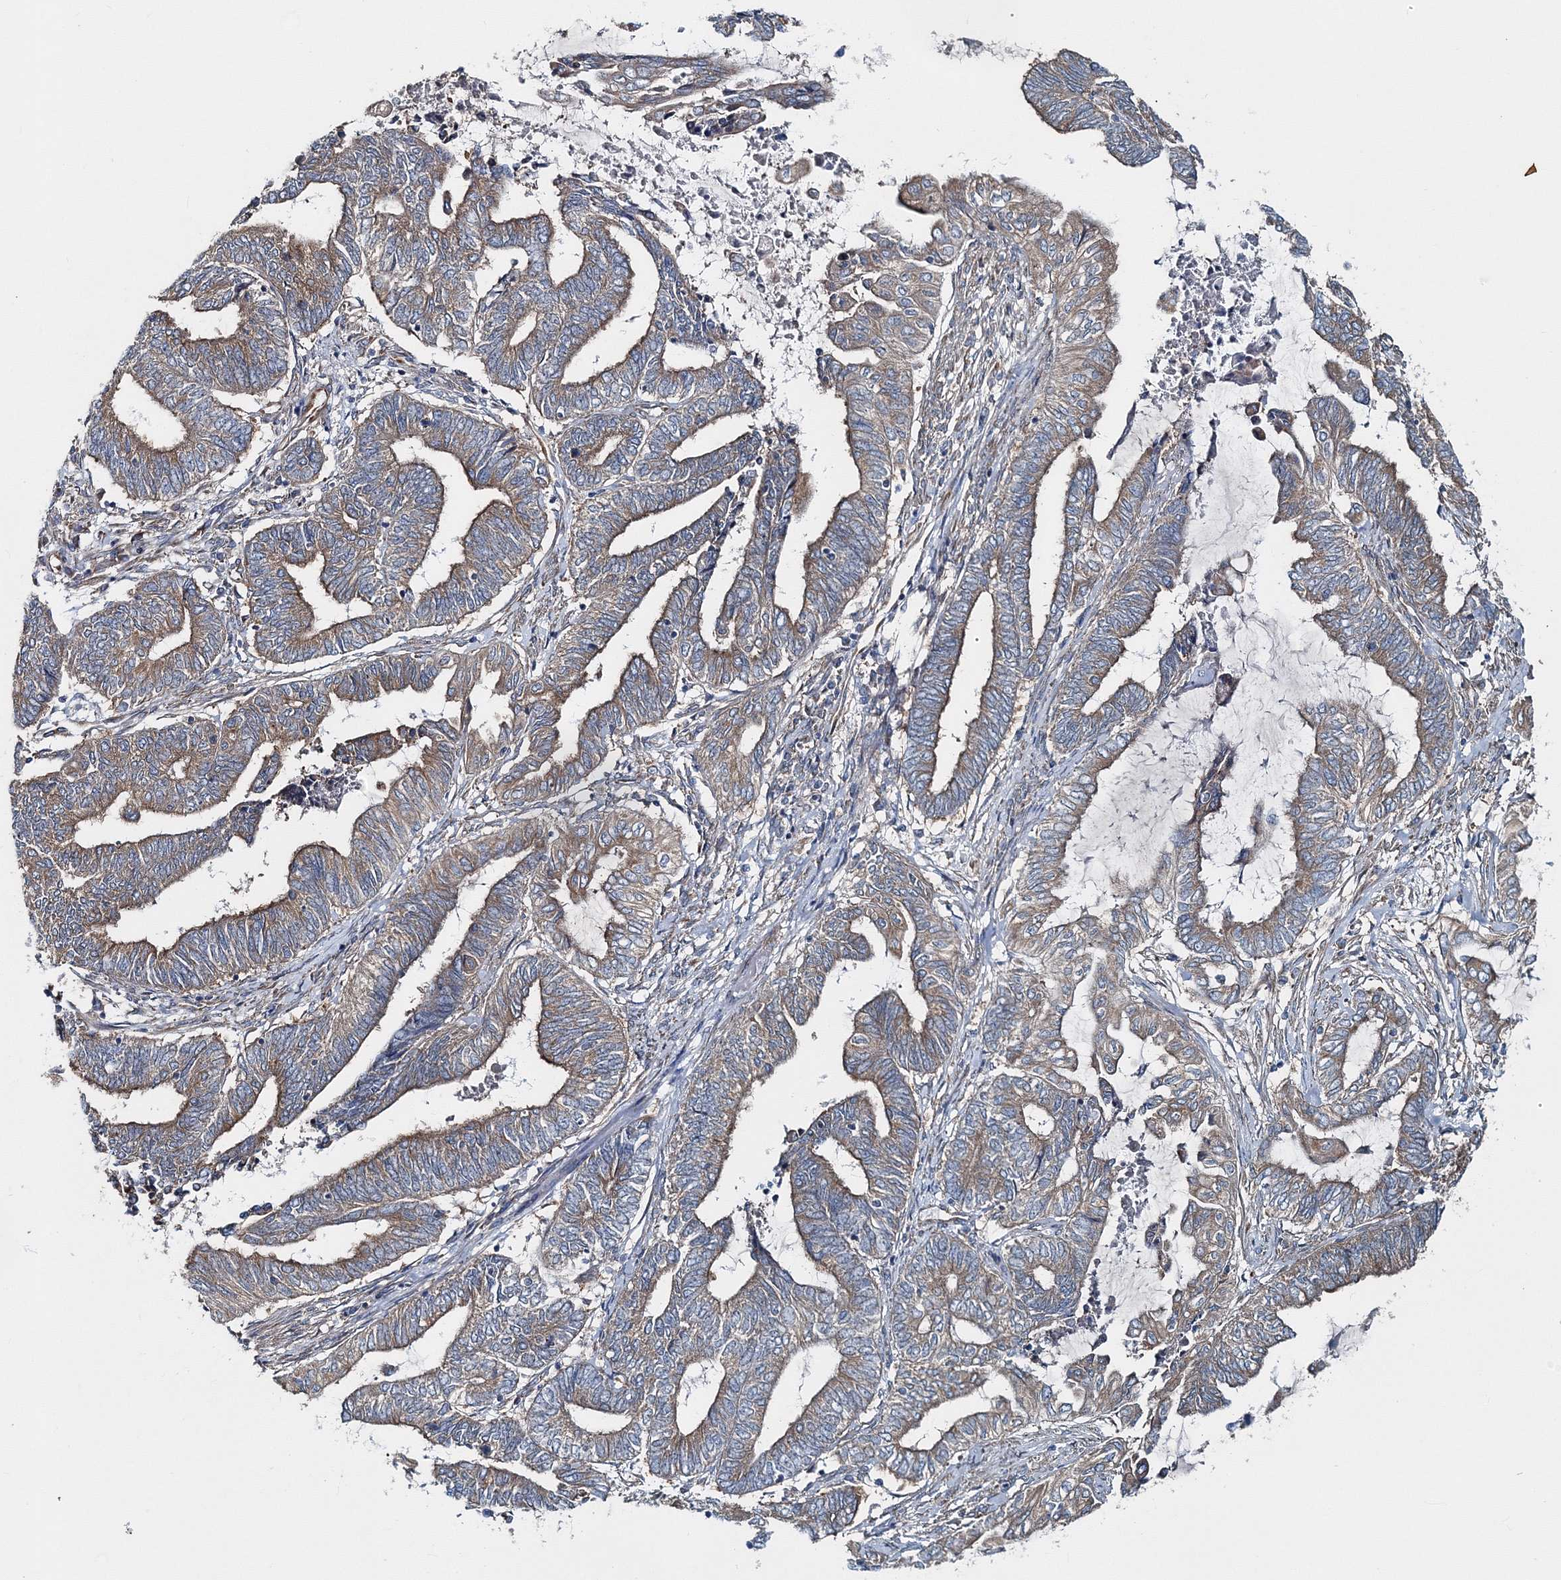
{"staining": {"intensity": "moderate", "quantity": ">75%", "location": "cytoplasmic/membranous"}, "tissue": "endometrial cancer", "cell_type": "Tumor cells", "image_type": "cancer", "snomed": [{"axis": "morphology", "description": "Adenocarcinoma, NOS"}, {"axis": "topography", "description": "Uterus"}, {"axis": "topography", "description": "Endometrium"}], "caption": "Human endometrial adenocarcinoma stained with a protein marker exhibits moderate staining in tumor cells.", "gene": "MPHOSPH9", "patient": {"sex": "female", "age": 70}}